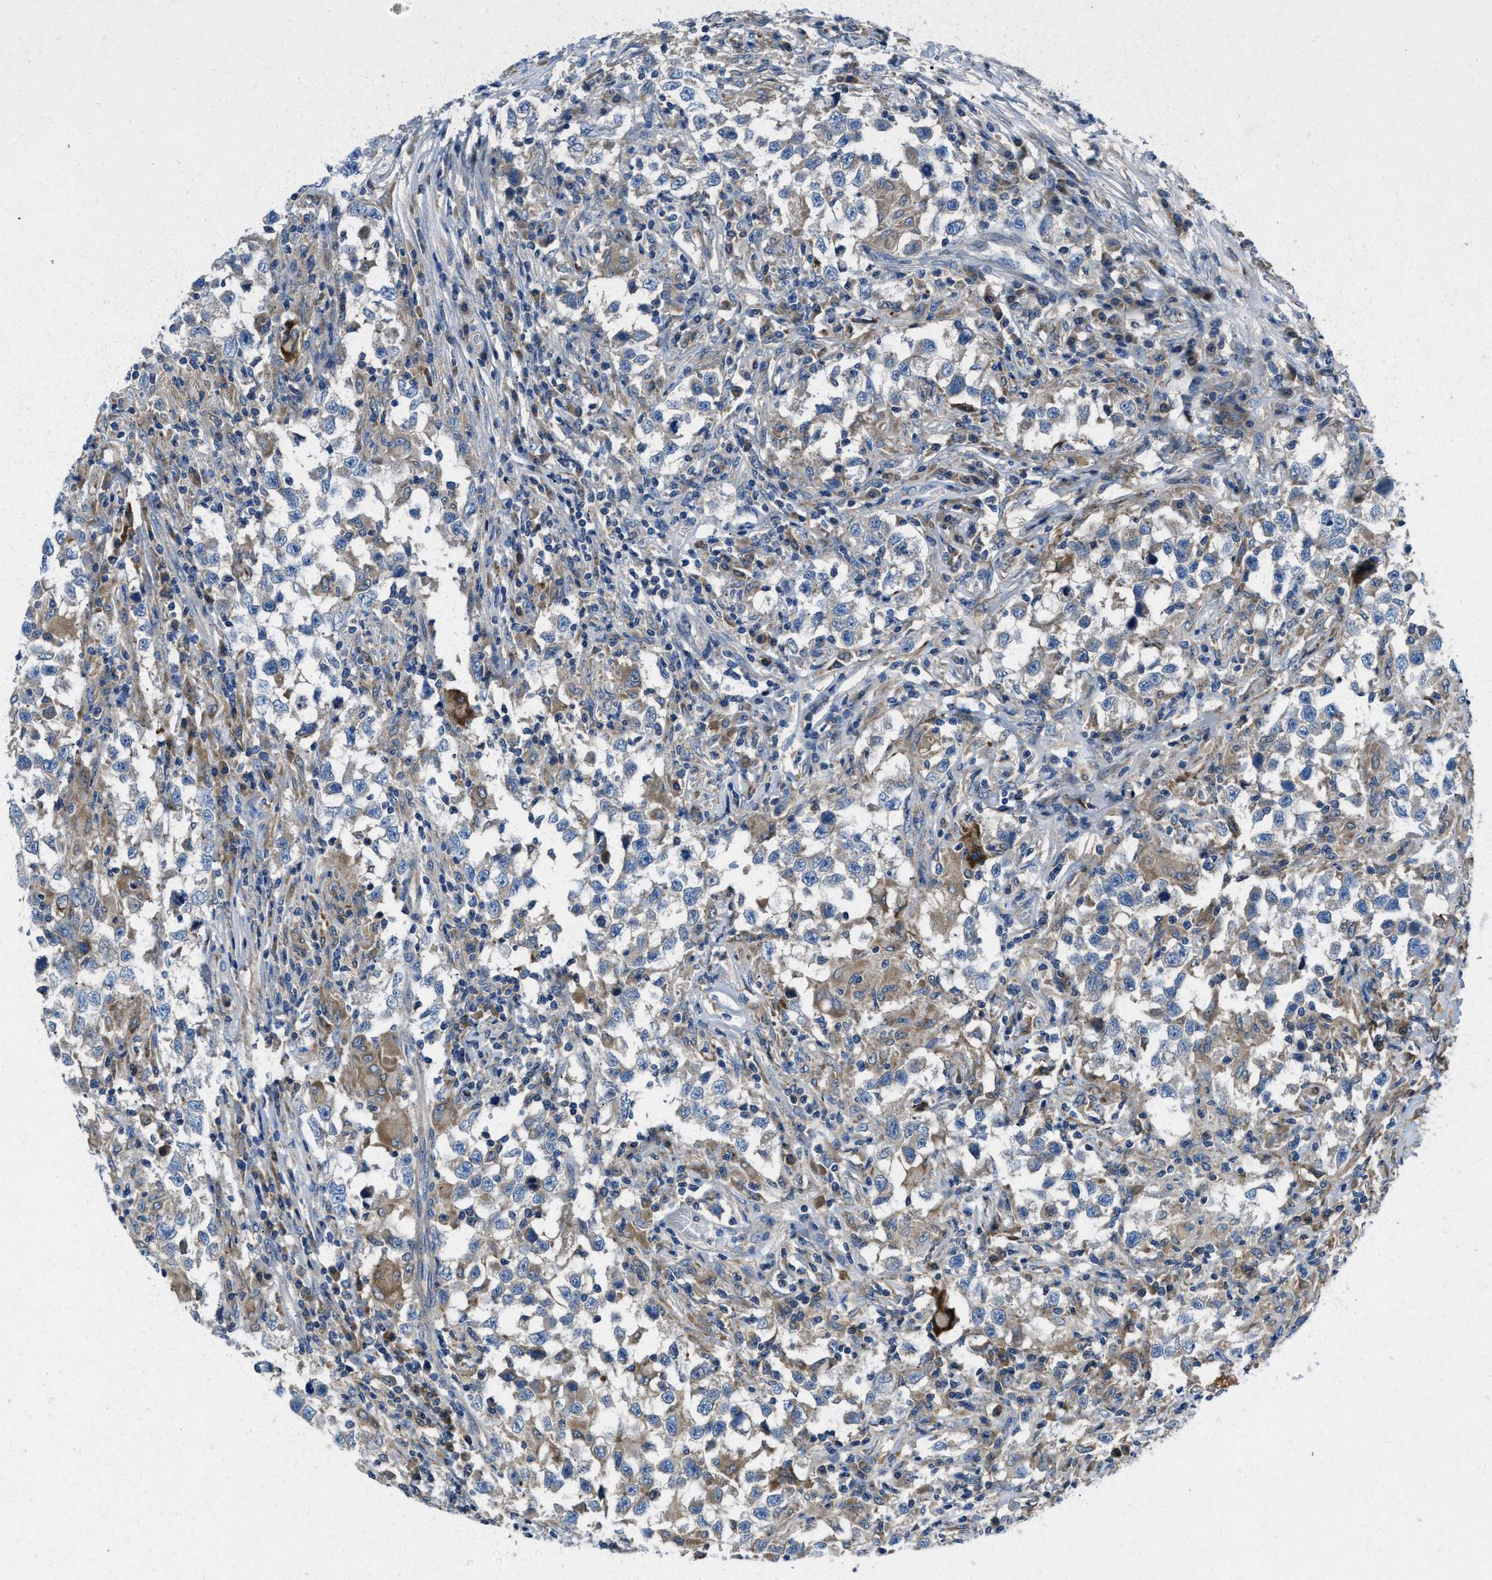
{"staining": {"intensity": "weak", "quantity": "<25%", "location": "cytoplasmic/membranous"}, "tissue": "testis cancer", "cell_type": "Tumor cells", "image_type": "cancer", "snomed": [{"axis": "morphology", "description": "Carcinoma, Embryonal, NOS"}, {"axis": "topography", "description": "Testis"}], "caption": "This is an IHC micrograph of embryonal carcinoma (testis). There is no staining in tumor cells.", "gene": "MAP3K20", "patient": {"sex": "male", "age": 21}}